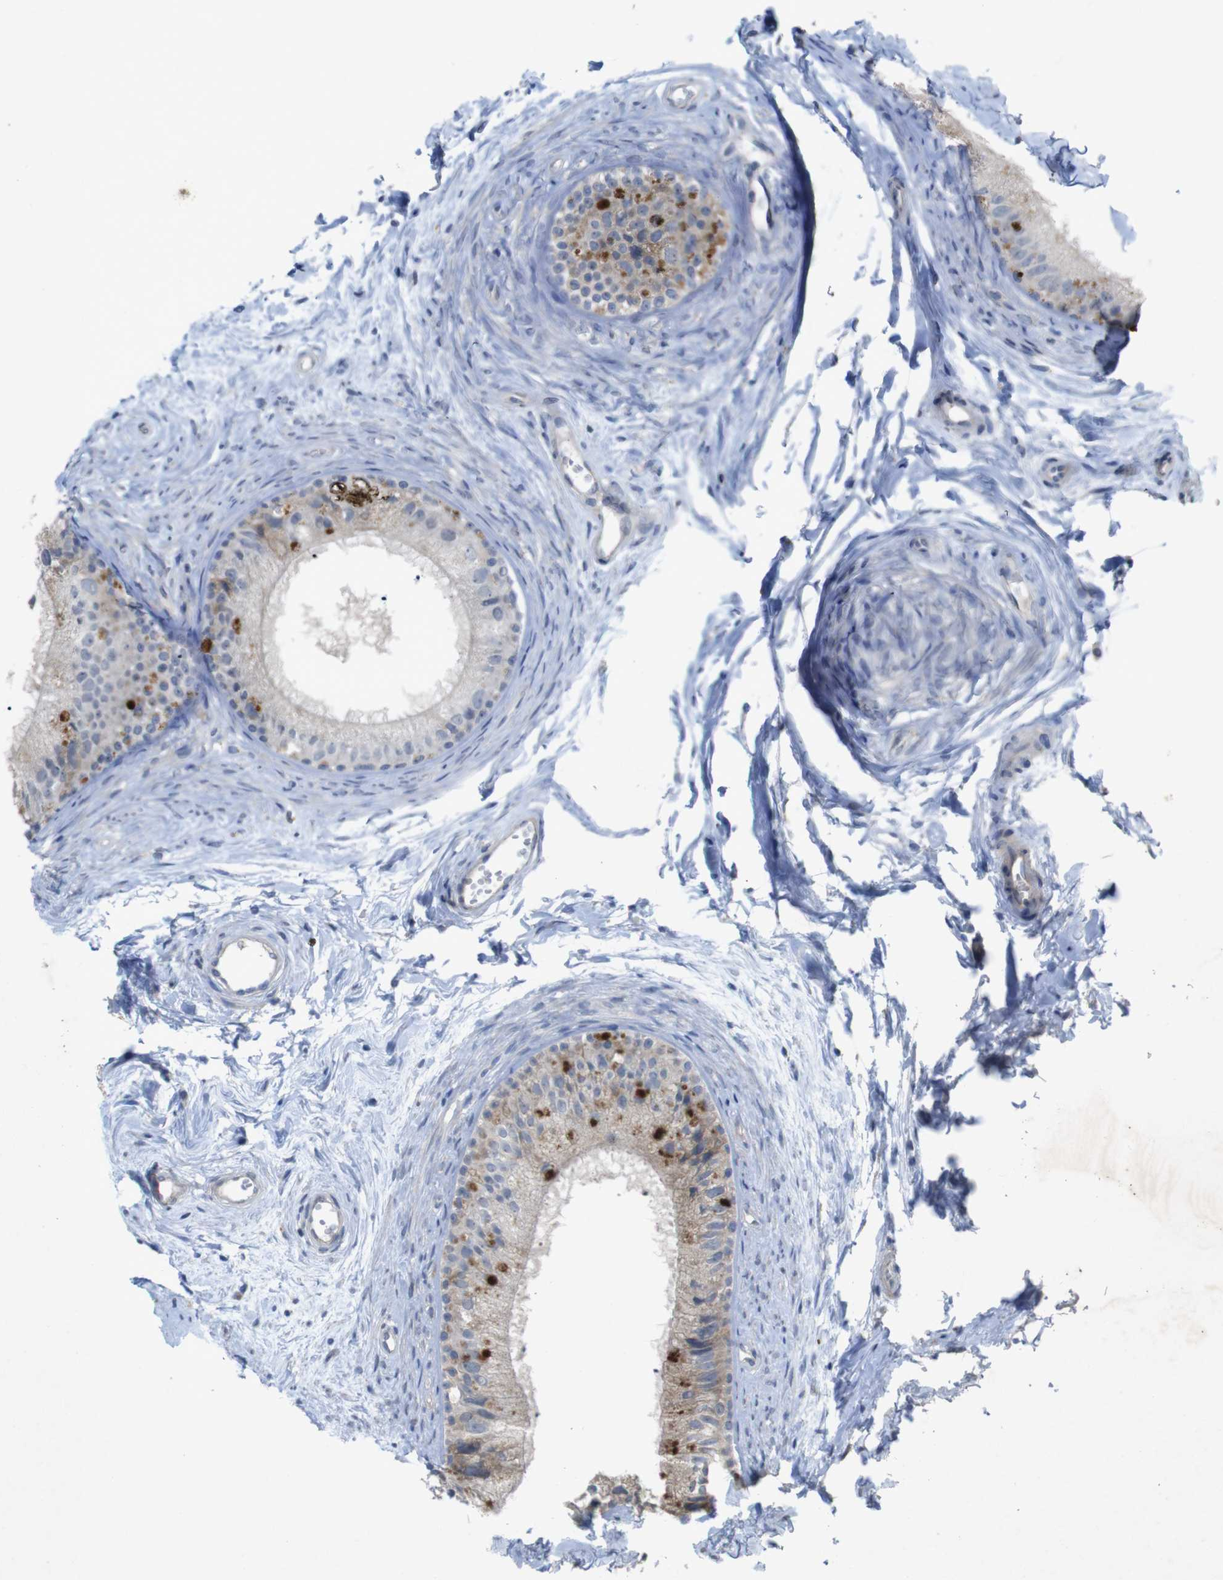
{"staining": {"intensity": "moderate", "quantity": "<25%", "location": "cytoplasmic/membranous"}, "tissue": "epididymis", "cell_type": "Glandular cells", "image_type": "normal", "snomed": [{"axis": "morphology", "description": "Normal tissue, NOS"}, {"axis": "topography", "description": "Epididymis"}], "caption": "Protein analysis of normal epididymis exhibits moderate cytoplasmic/membranous staining in about <25% of glandular cells. The protein is stained brown, and the nuclei are stained in blue (DAB IHC with brightfield microscopy, high magnification).", "gene": "BCAR3", "patient": {"sex": "male", "age": 56}}